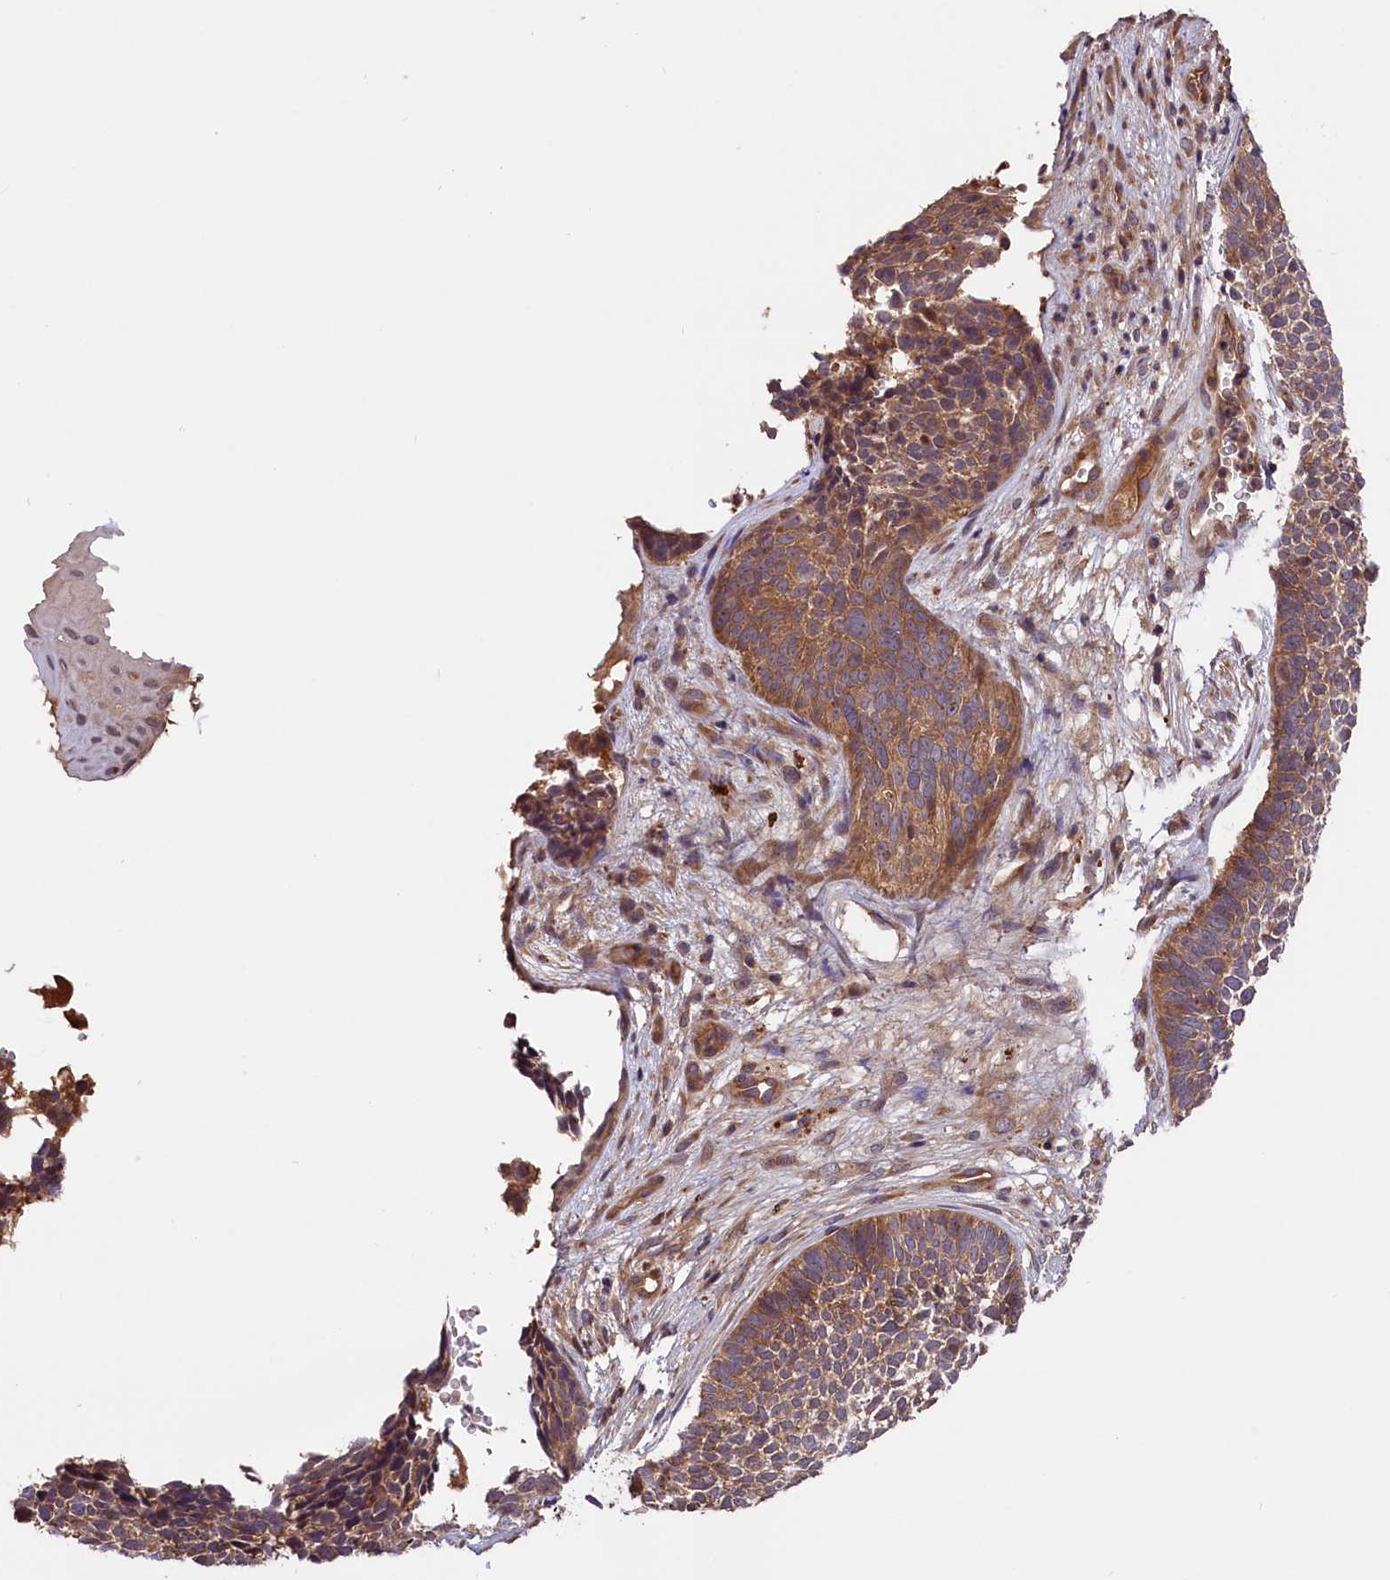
{"staining": {"intensity": "moderate", "quantity": ">75%", "location": "cytoplasmic/membranous"}, "tissue": "skin cancer", "cell_type": "Tumor cells", "image_type": "cancer", "snomed": [{"axis": "morphology", "description": "Basal cell carcinoma"}, {"axis": "topography", "description": "Skin"}], "caption": "Protein analysis of skin basal cell carcinoma tissue shows moderate cytoplasmic/membranous expression in approximately >75% of tumor cells. The protein of interest is stained brown, and the nuclei are stained in blue (DAB (3,3'-diaminobenzidine) IHC with brightfield microscopy, high magnification).", "gene": "SETD6", "patient": {"sex": "female", "age": 84}}